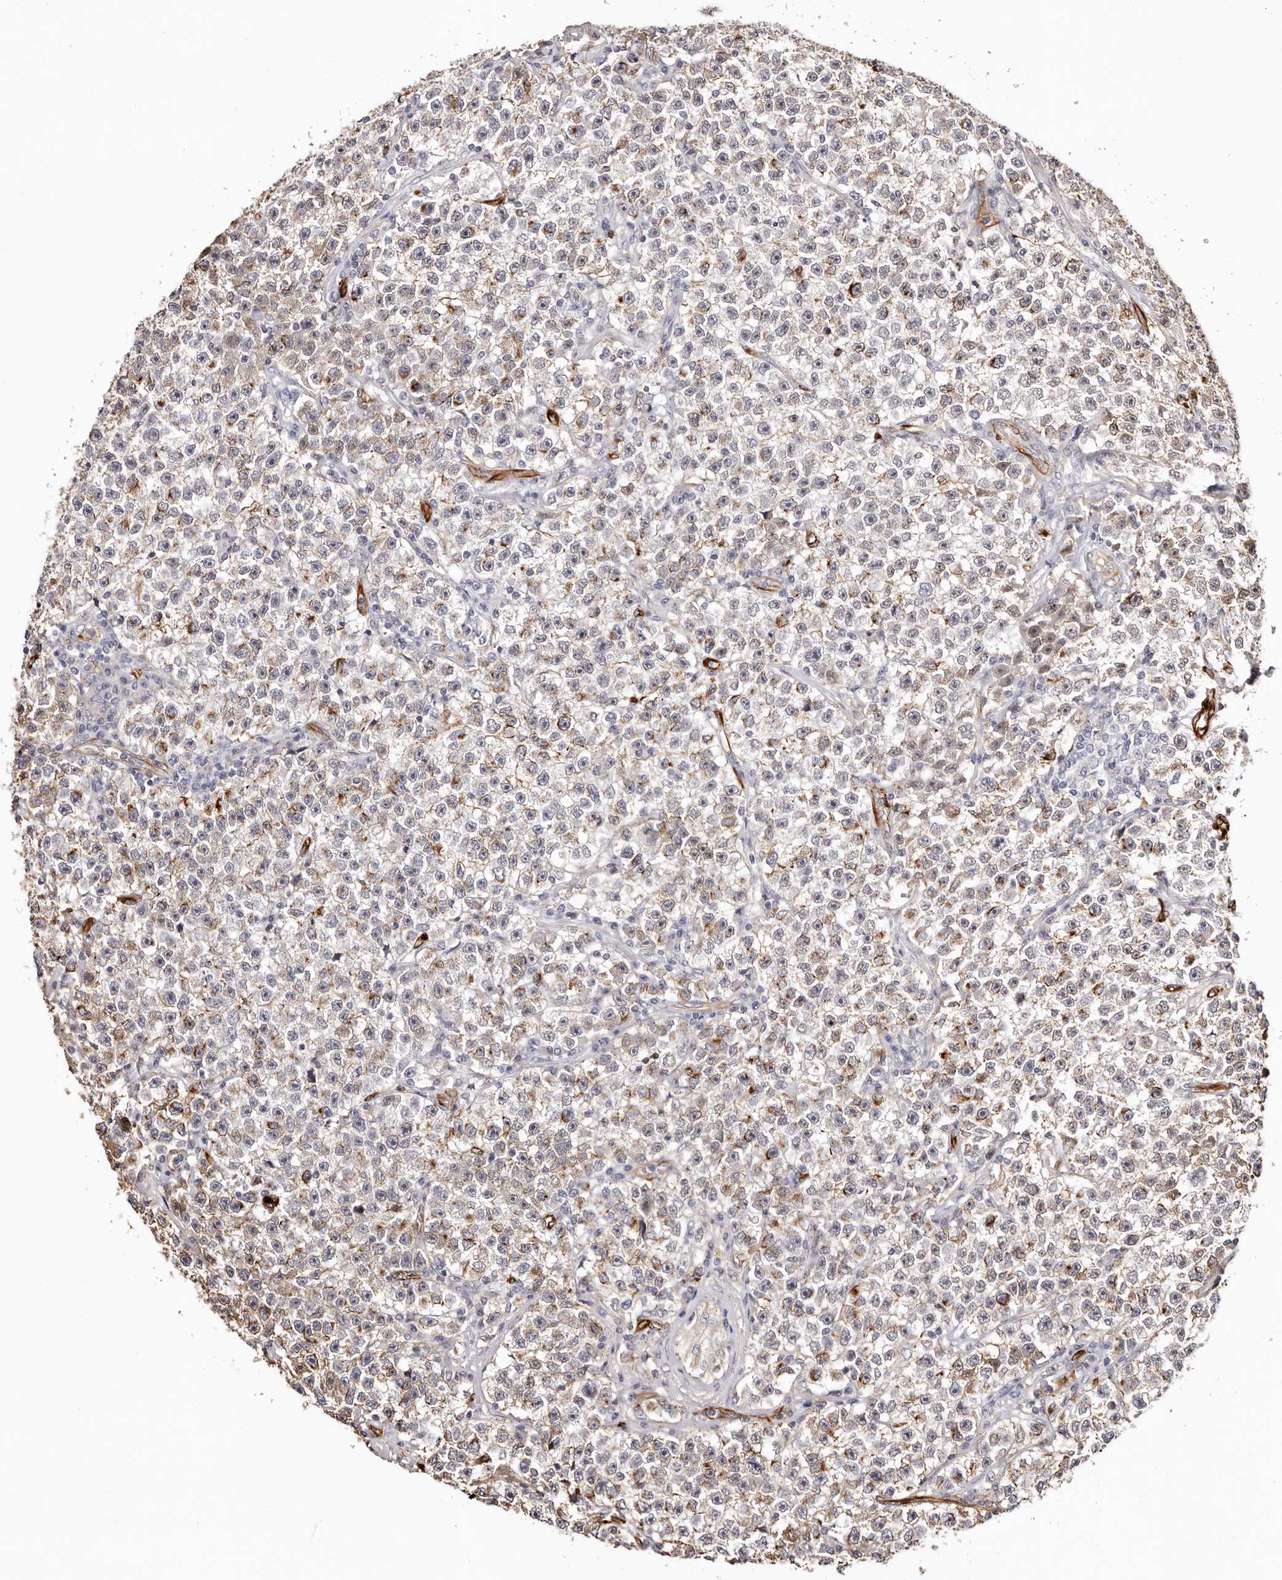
{"staining": {"intensity": "moderate", "quantity": "<25%", "location": "cytoplasmic/membranous"}, "tissue": "testis cancer", "cell_type": "Tumor cells", "image_type": "cancer", "snomed": [{"axis": "morphology", "description": "Seminoma, NOS"}, {"axis": "topography", "description": "Testis"}], "caption": "Tumor cells show moderate cytoplasmic/membranous positivity in about <25% of cells in testis seminoma.", "gene": "ZNF557", "patient": {"sex": "male", "age": 22}}